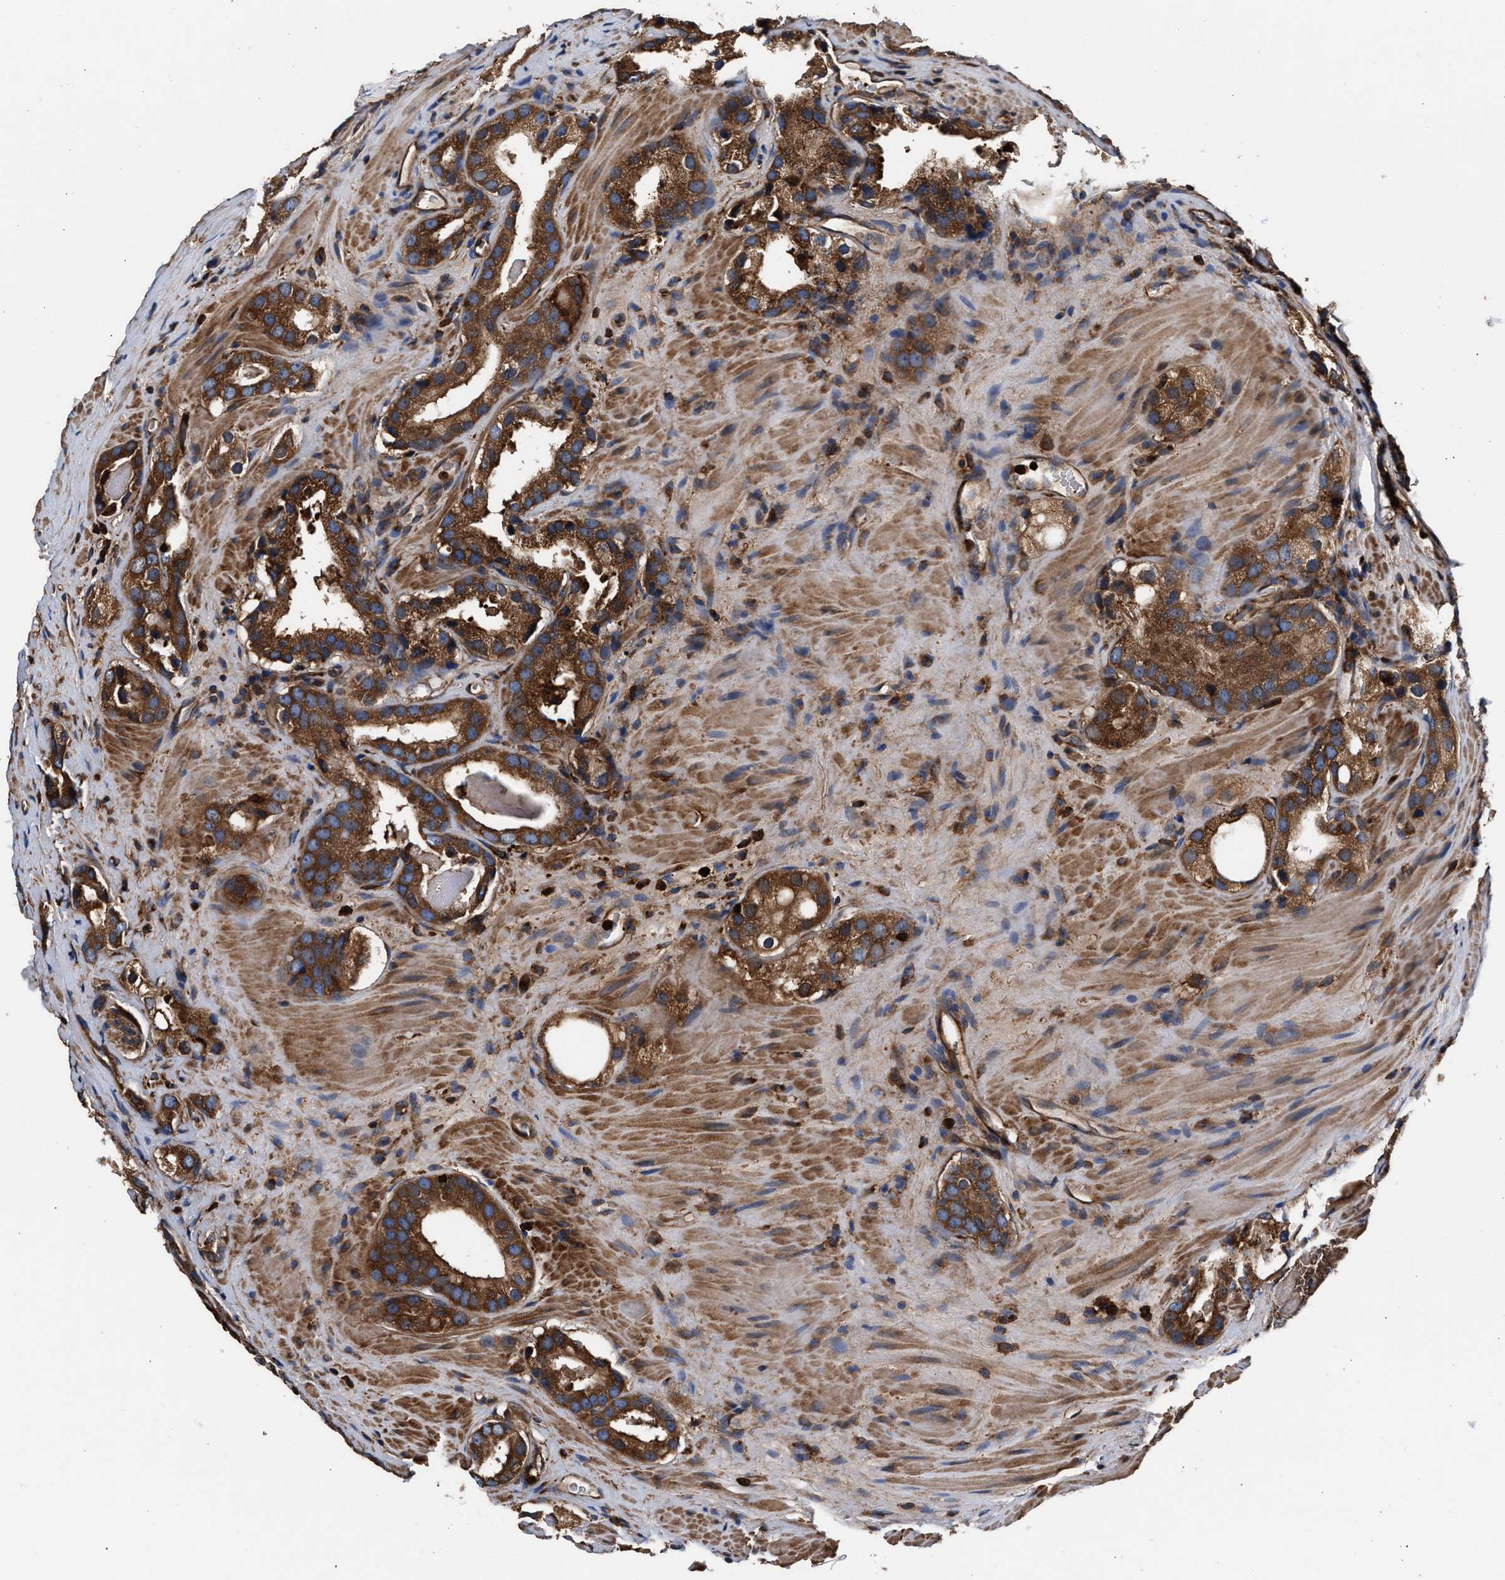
{"staining": {"intensity": "strong", "quantity": ">75%", "location": "cytoplasmic/membranous"}, "tissue": "prostate cancer", "cell_type": "Tumor cells", "image_type": "cancer", "snomed": [{"axis": "morphology", "description": "Adenocarcinoma, High grade"}, {"axis": "topography", "description": "Prostate"}], "caption": "About >75% of tumor cells in prostate high-grade adenocarcinoma display strong cytoplasmic/membranous protein staining as visualized by brown immunohistochemical staining.", "gene": "KYAT1", "patient": {"sex": "male", "age": 63}}